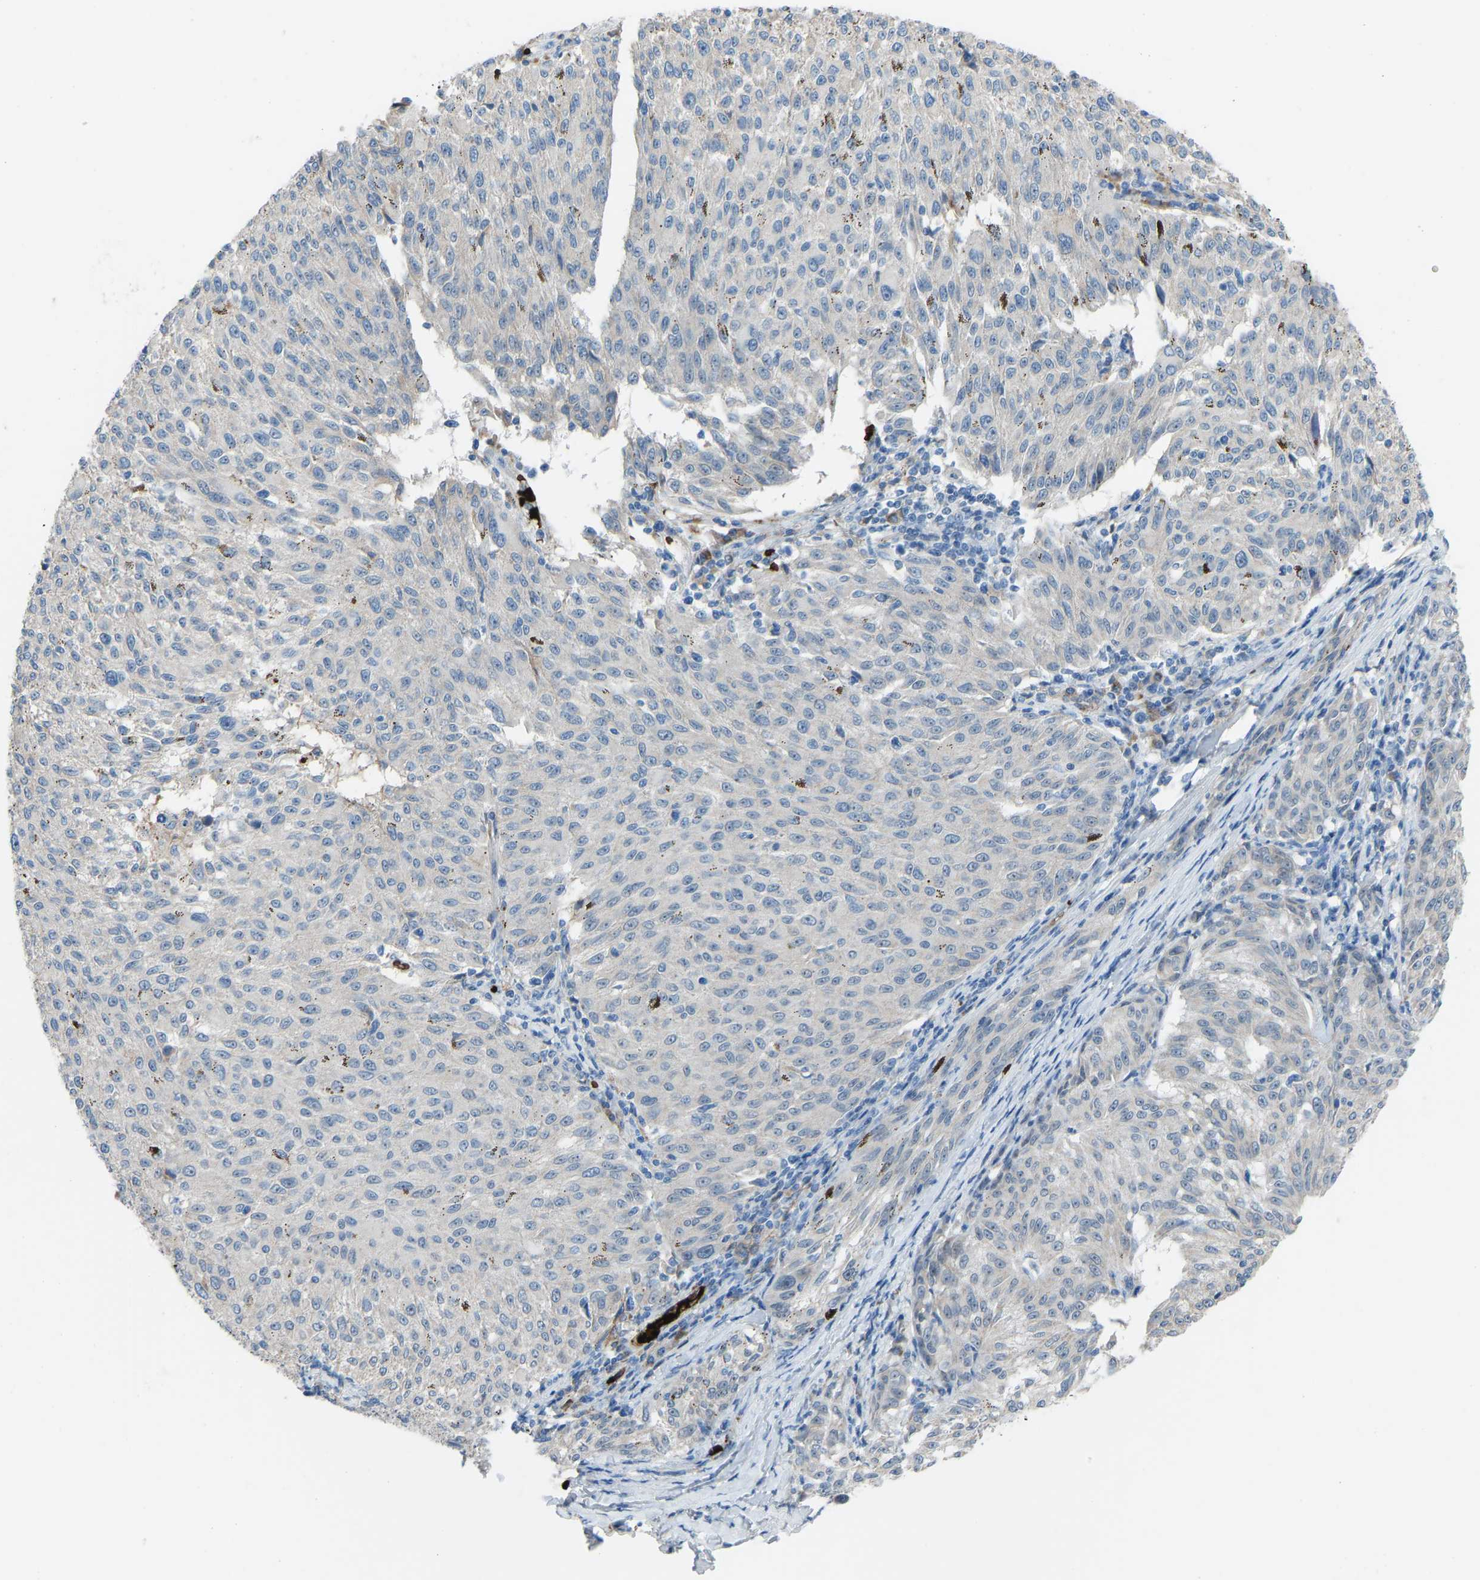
{"staining": {"intensity": "negative", "quantity": "none", "location": "none"}, "tissue": "melanoma", "cell_type": "Tumor cells", "image_type": "cancer", "snomed": [{"axis": "morphology", "description": "Malignant melanoma, NOS"}, {"axis": "topography", "description": "Skin"}], "caption": "Tumor cells are negative for protein expression in human melanoma.", "gene": "PIGS", "patient": {"sex": "female", "age": 72}}